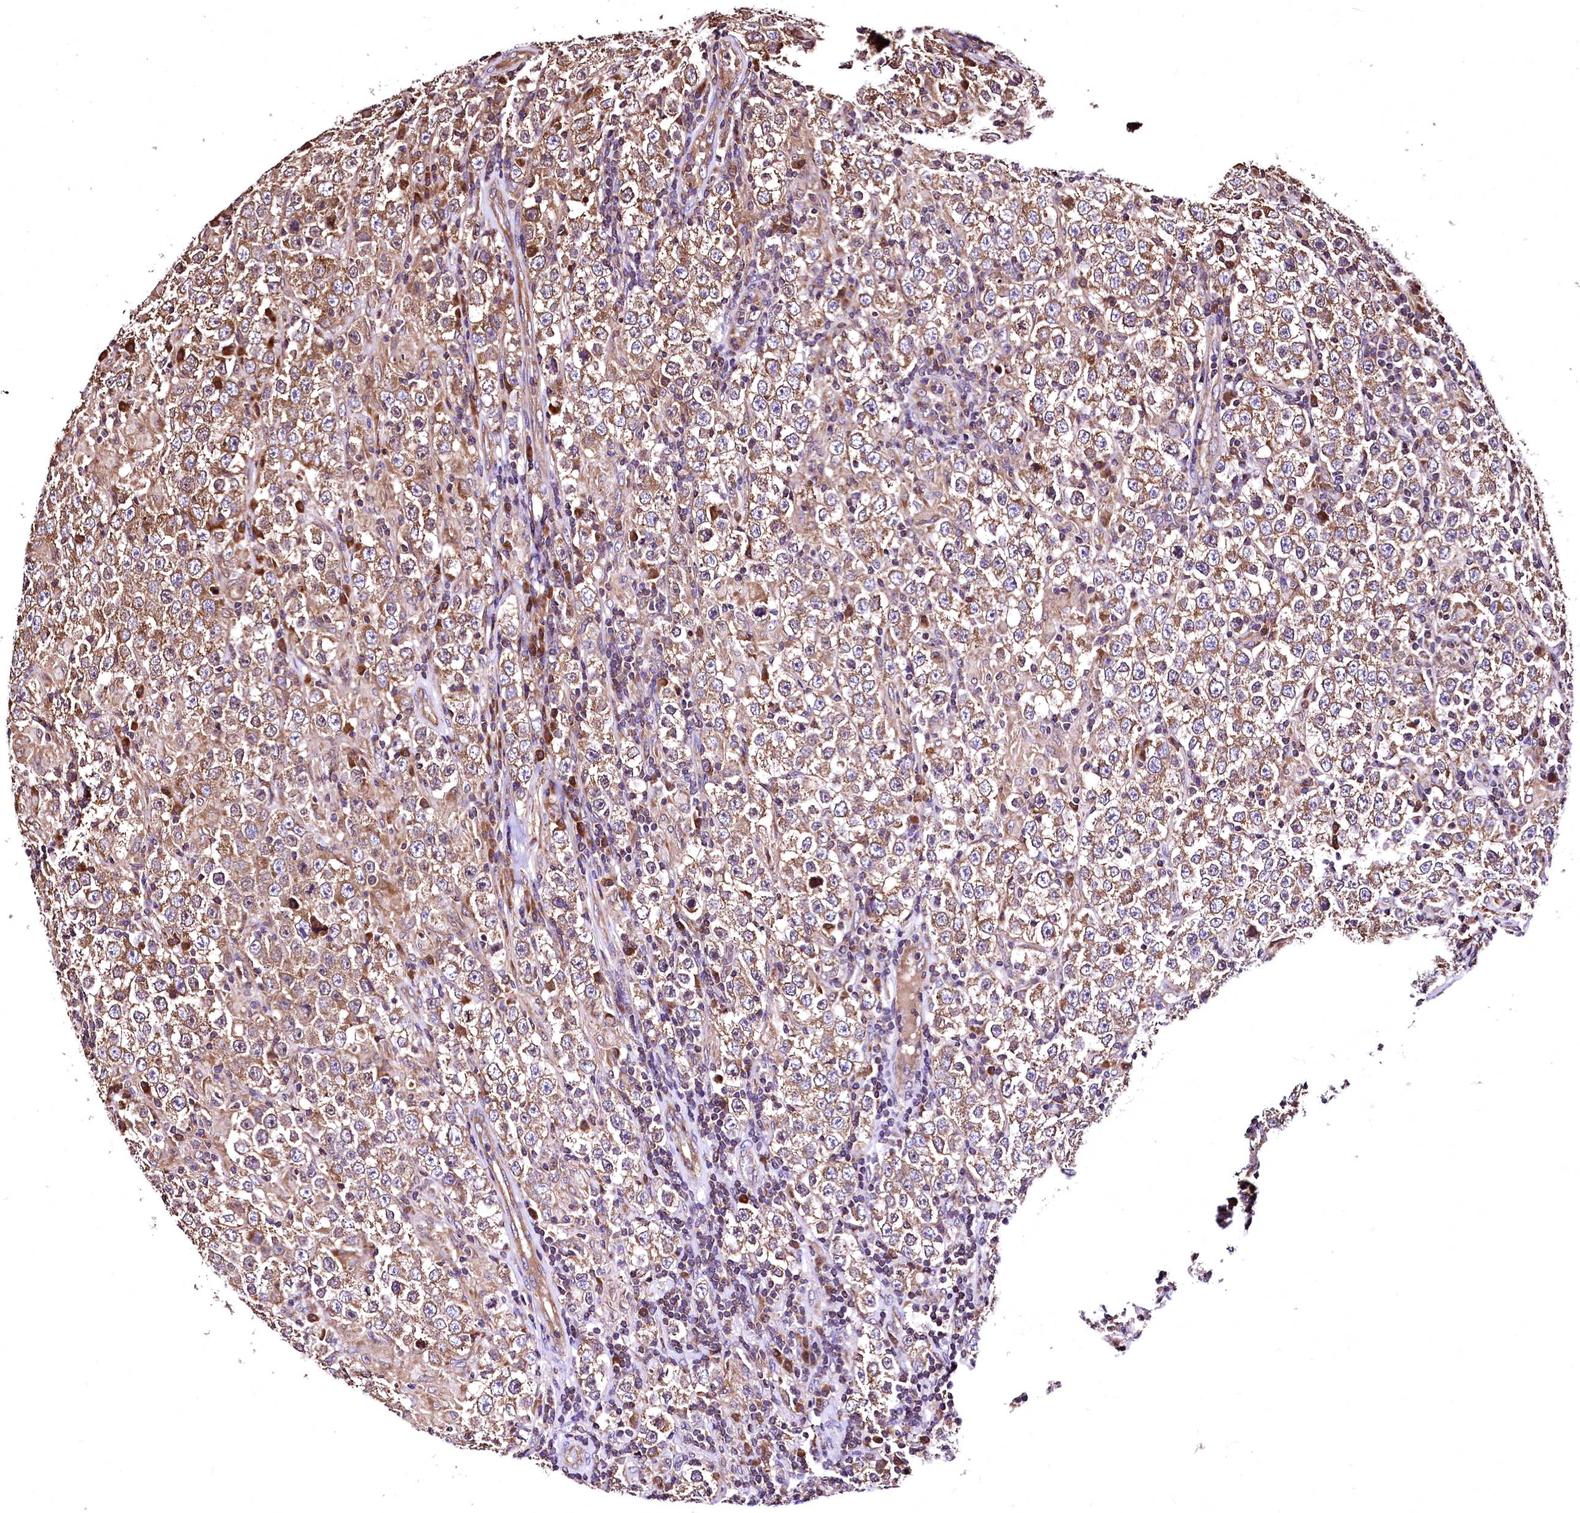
{"staining": {"intensity": "moderate", "quantity": ">75%", "location": "cytoplasmic/membranous"}, "tissue": "testis cancer", "cell_type": "Tumor cells", "image_type": "cancer", "snomed": [{"axis": "morphology", "description": "Normal tissue, NOS"}, {"axis": "morphology", "description": "Urothelial carcinoma, High grade"}, {"axis": "morphology", "description": "Seminoma, NOS"}, {"axis": "morphology", "description": "Carcinoma, Embryonal, NOS"}, {"axis": "topography", "description": "Urinary bladder"}, {"axis": "topography", "description": "Testis"}], "caption": "Immunohistochemical staining of testis seminoma displays medium levels of moderate cytoplasmic/membranous expression in approximately >75% of tumor cells.", "gene": "LRSAM1", "patient": {"sex": "male", "age": 41}}